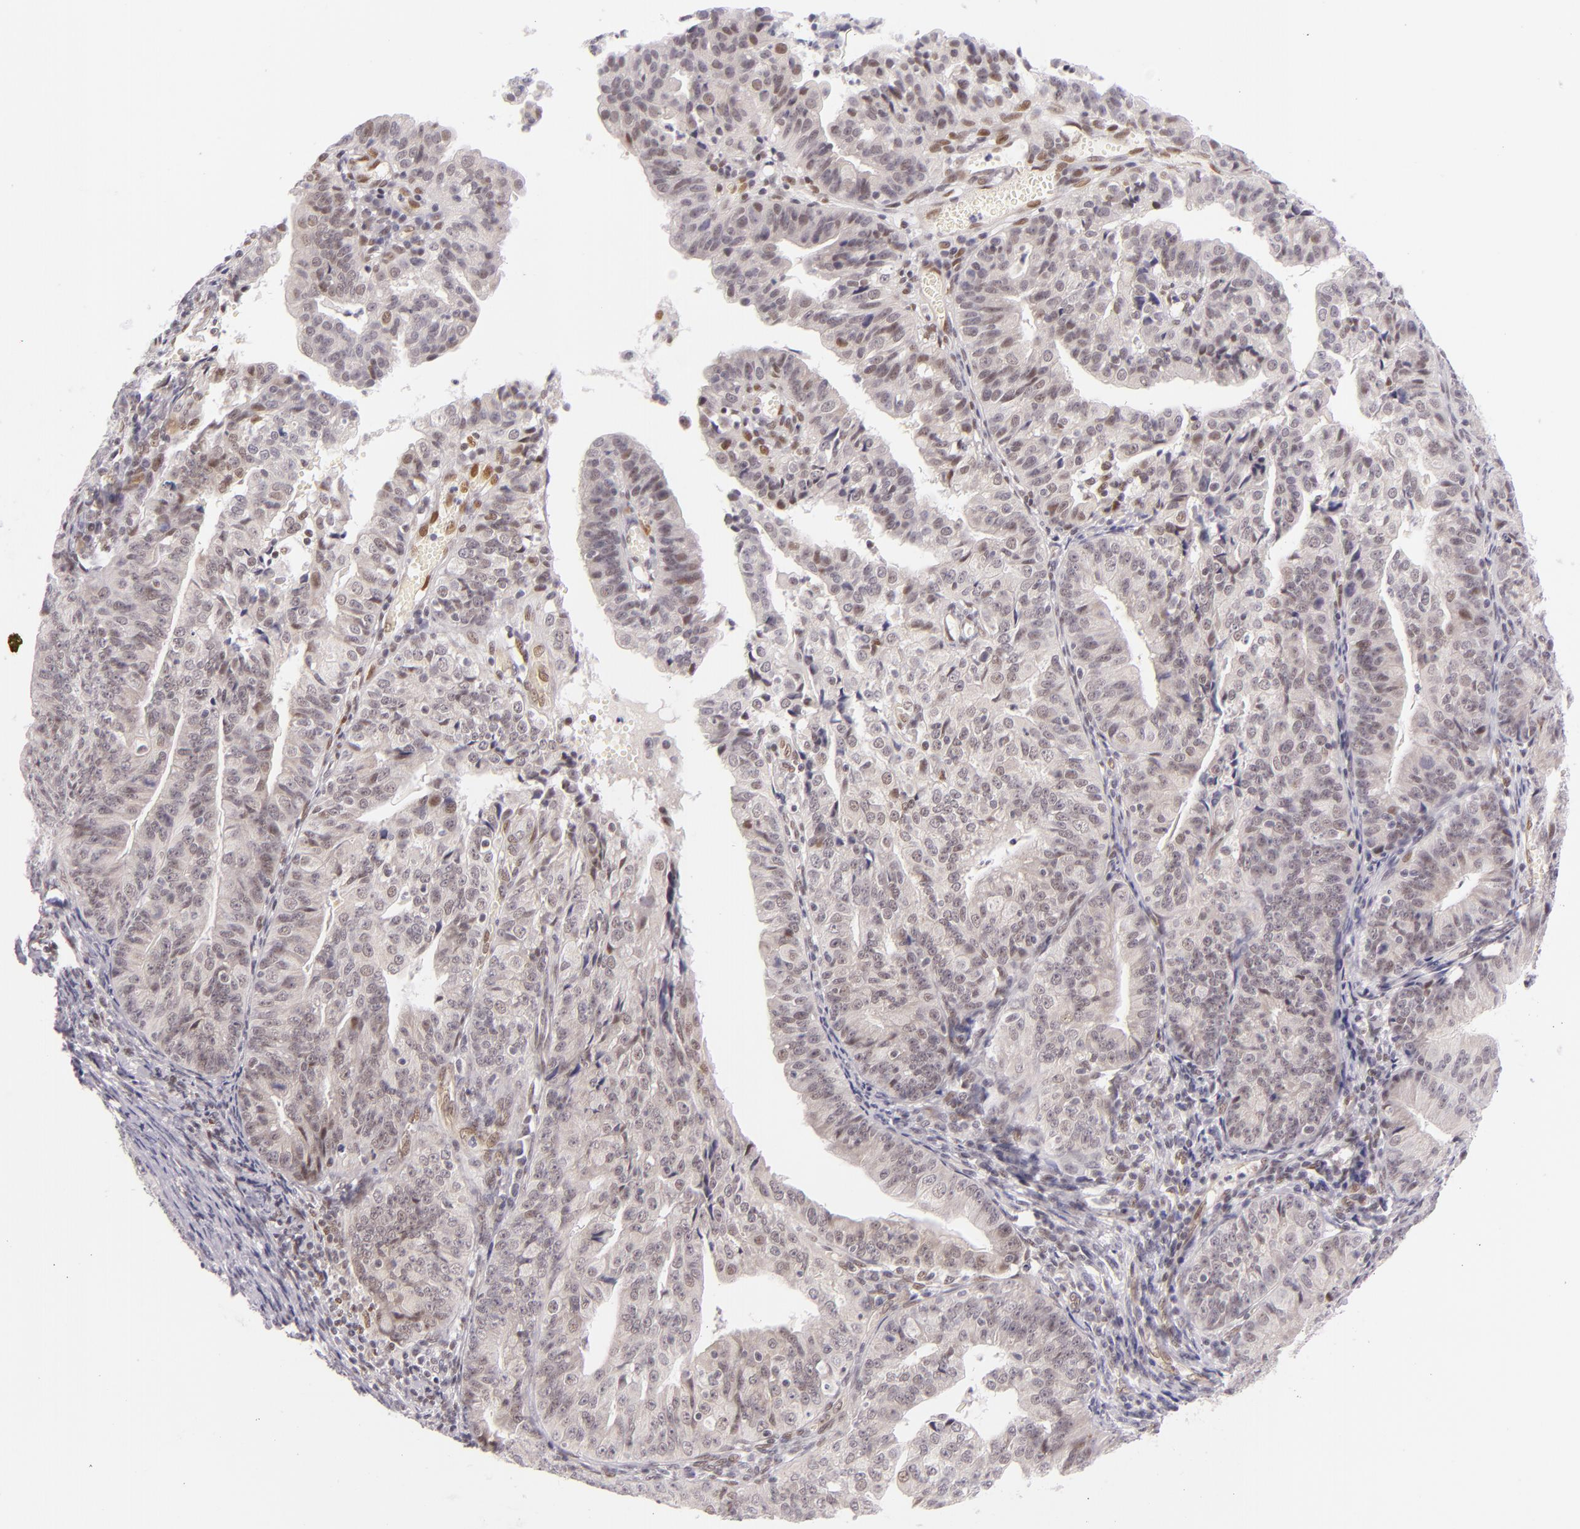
{"staining": {"intensity": "weak", "quantity": "25%-75%", "location": "cytoplasmic/membranous,nuclear"}, "tissue": "endometrial cancer", "cell_type": "Tumor cells", "image_type": "cancer", "snomed": [{"axis": "morphology", "description": "Adenocarcinoma, NOS"}, {"axis": "topography", "description": "Endometrium"}], "caption": "Protein staining of endometrial cancer (adenocarcinoma) tissue exhibits weak cytoplasmic/membranous and nuclear expression in approximately 25%-75% of tumor cells.", "gene": "BCL3", "patient": {"sex": "female", "age": 56}}